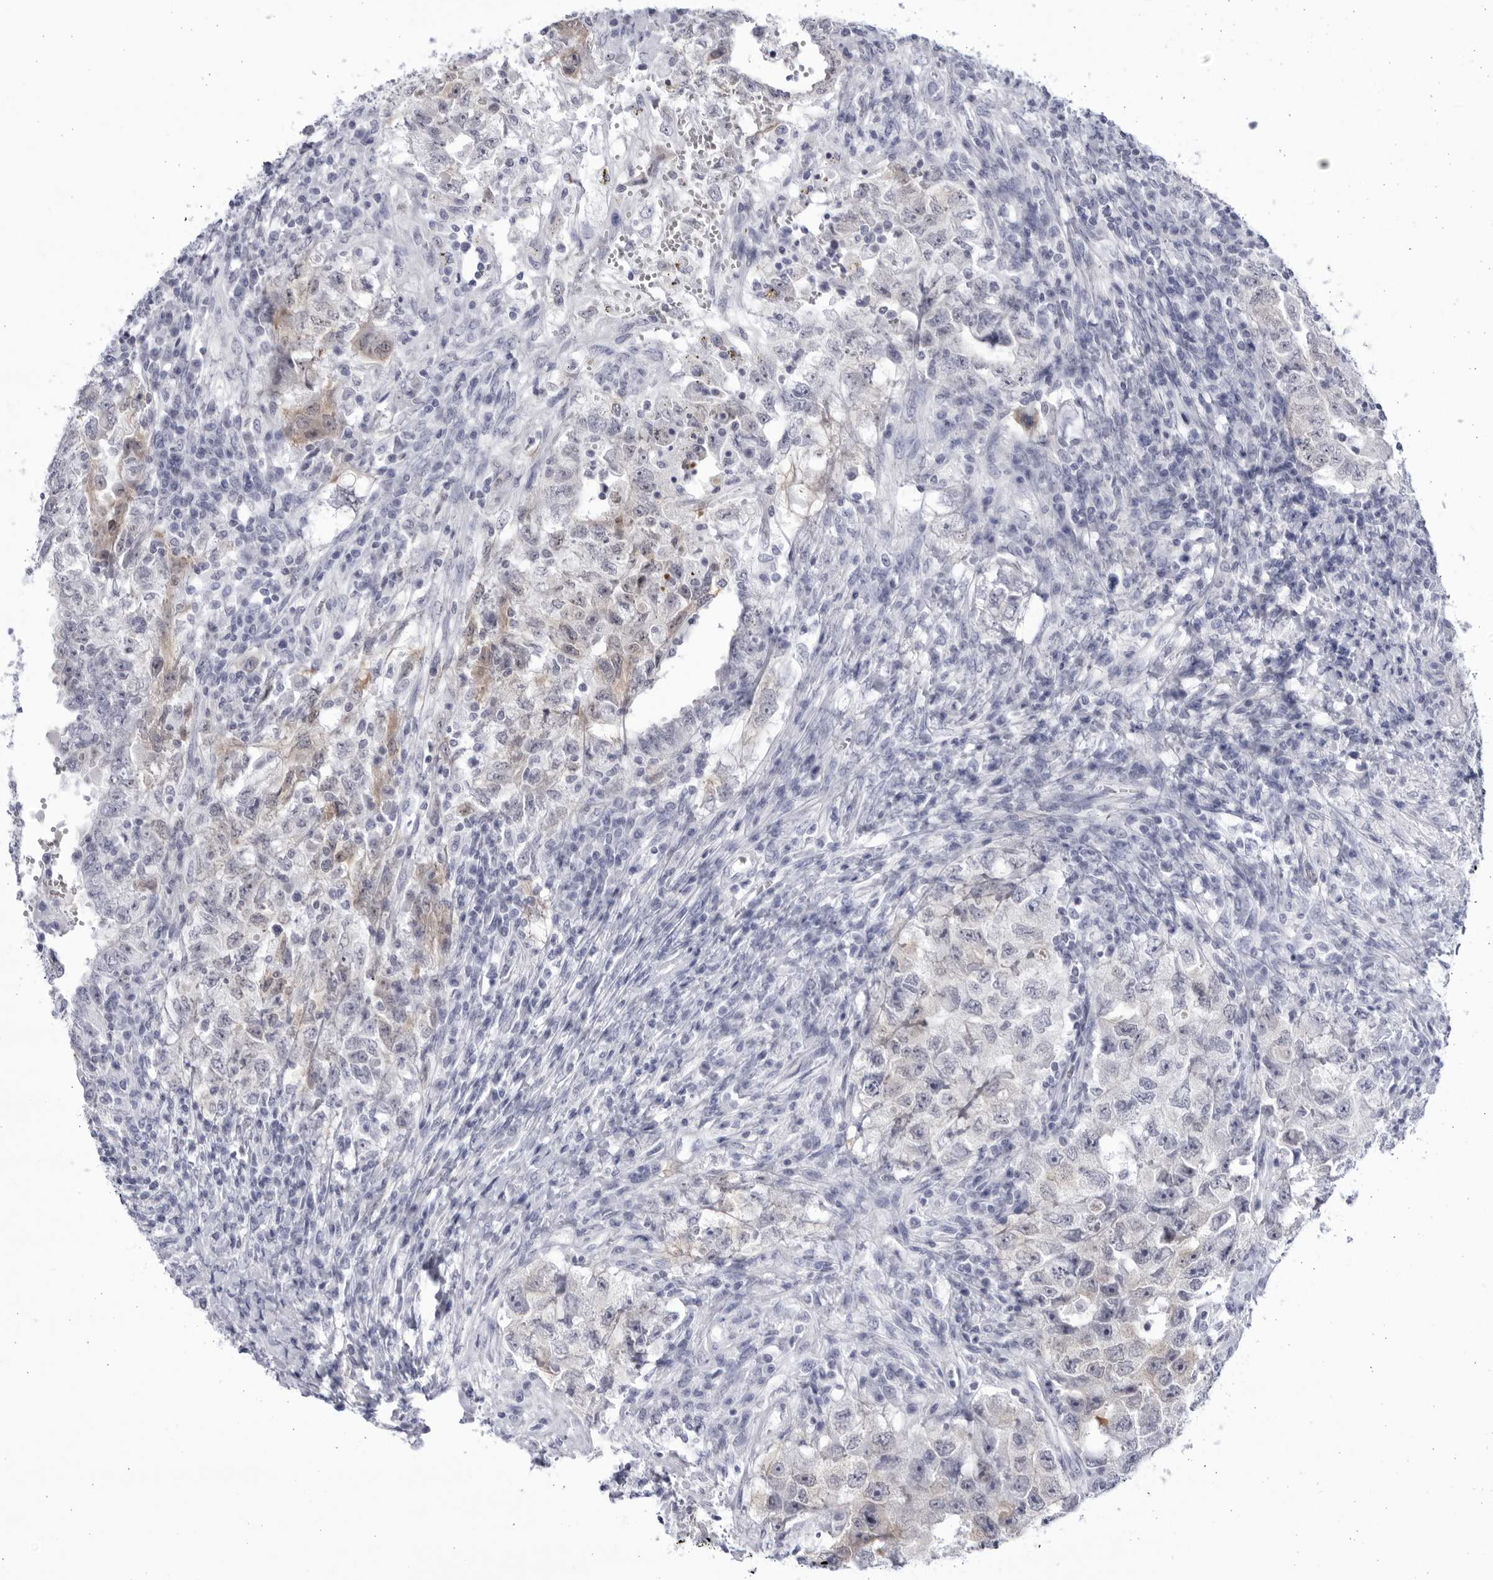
{"staining": {"intensity": "negative", "quantity": "none", "location": "none"}, "tissue": "testis cancer", "cell_type": "Tumor cells", "image_type": "cancer", "snomed": [{"axis": "morphology", "description": "Carcinoma, Embryonal, NOS"}, {"axis": "topography", "description": "Testis"}], "caption": "There is no significant expression in tumor cells of testis cancer (embryonal carcinoma). Brightfield microscopy of IHC stained with DAB (3,3'-diaminobenzidine) (brown) and hematoxylin (blue), captured at high magnification.", "gene": "CCDC181", "patient": {"sex": "male", "age": 26}}